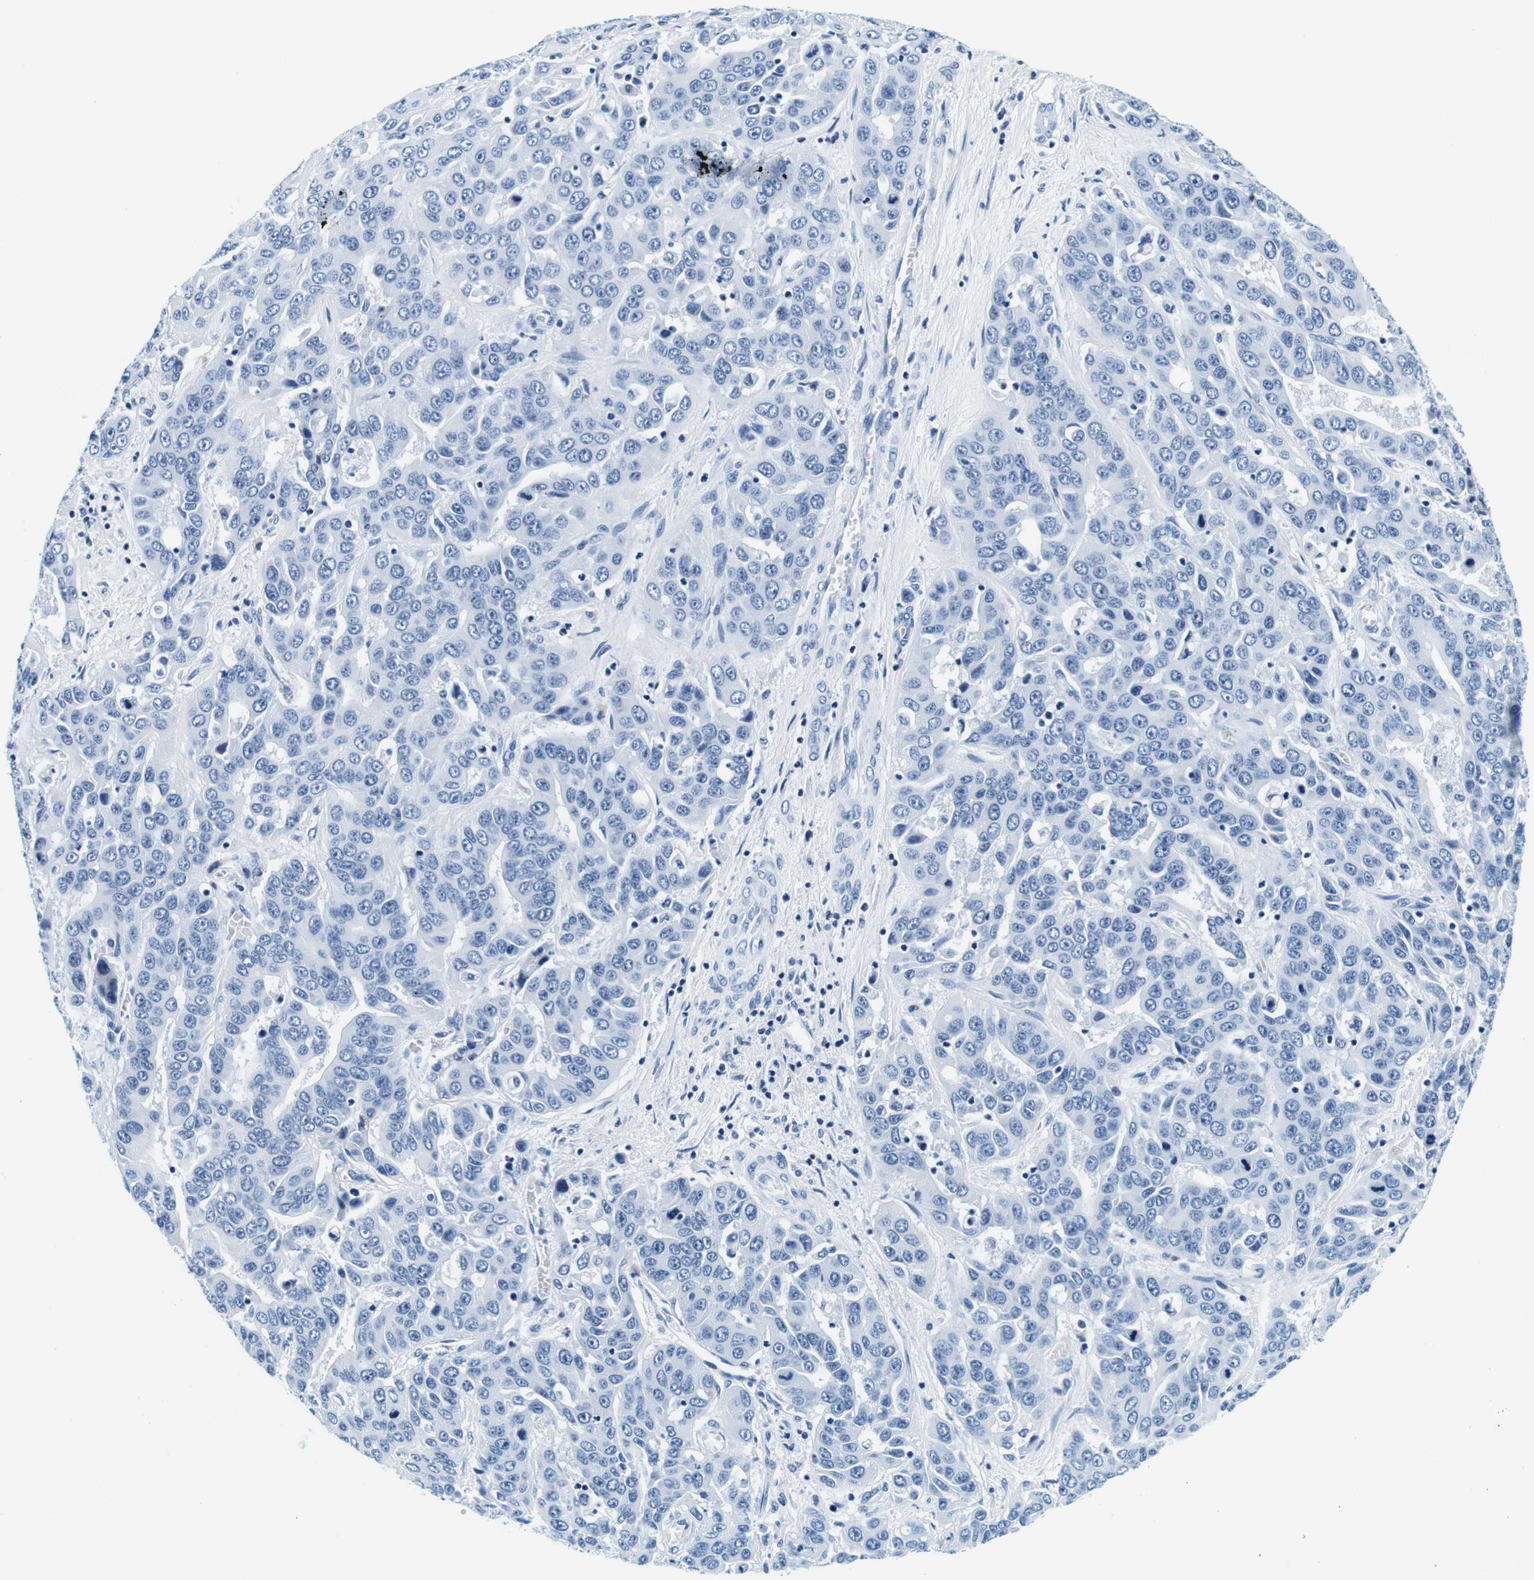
{"staining": {"intensity": "negative", "quantity": "none", "location": "none"}, "tissue": "liver cancer", "cell_type": "Tumor cells", "image_type": "cancer", "snomed": [{"axis": "morphology", "description": "Cholangiocarcinoma"}, {"axis": "topography", "description": "Liver"}], "caption": "Immunohistochemical staining of cholangiocarcinoma (liver) demonstrates no significant expression in tumor cells.", "gene": "ELANE", "patient": {"sex": "female", "age": 52}}